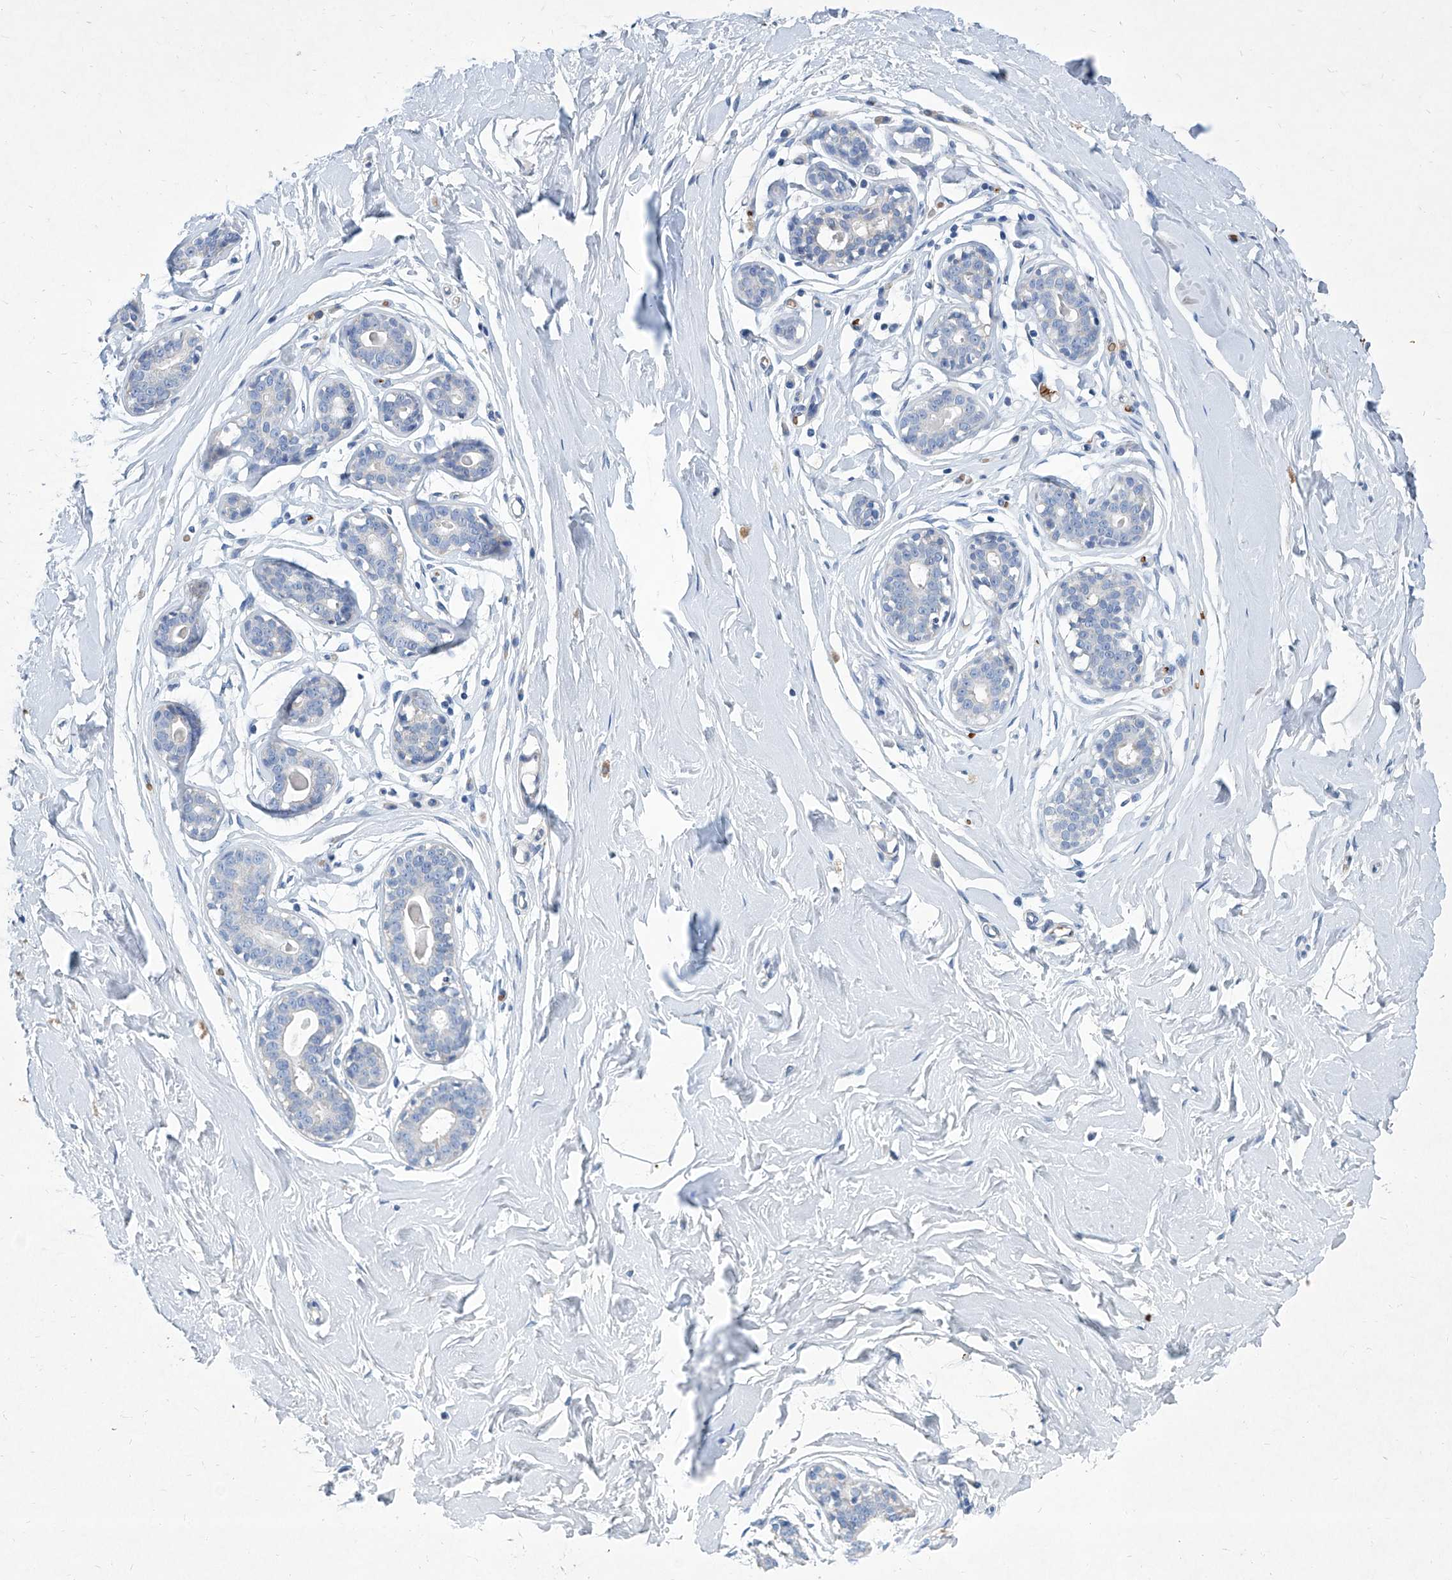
{"staining": {"intensity": "negative", "quantity": "none", "location": "none"}, "tissue": "breast", "cell_type": "Adipocytes", "image_type": "normal", "snomed": [{"axis": "morphology", "description": "Normal tissue, NOS"}, {"axis": "morphology", "description": "Adenoma, NOS"}, {"axis": "topography", "description": "Breast"}], "caption": "Human breast stained for a protein using immunohistochemistry (IHC) displays no positivity in adipocytes.", "gene": "FPR2", "patient": {"sex": "female", "age": 23}}